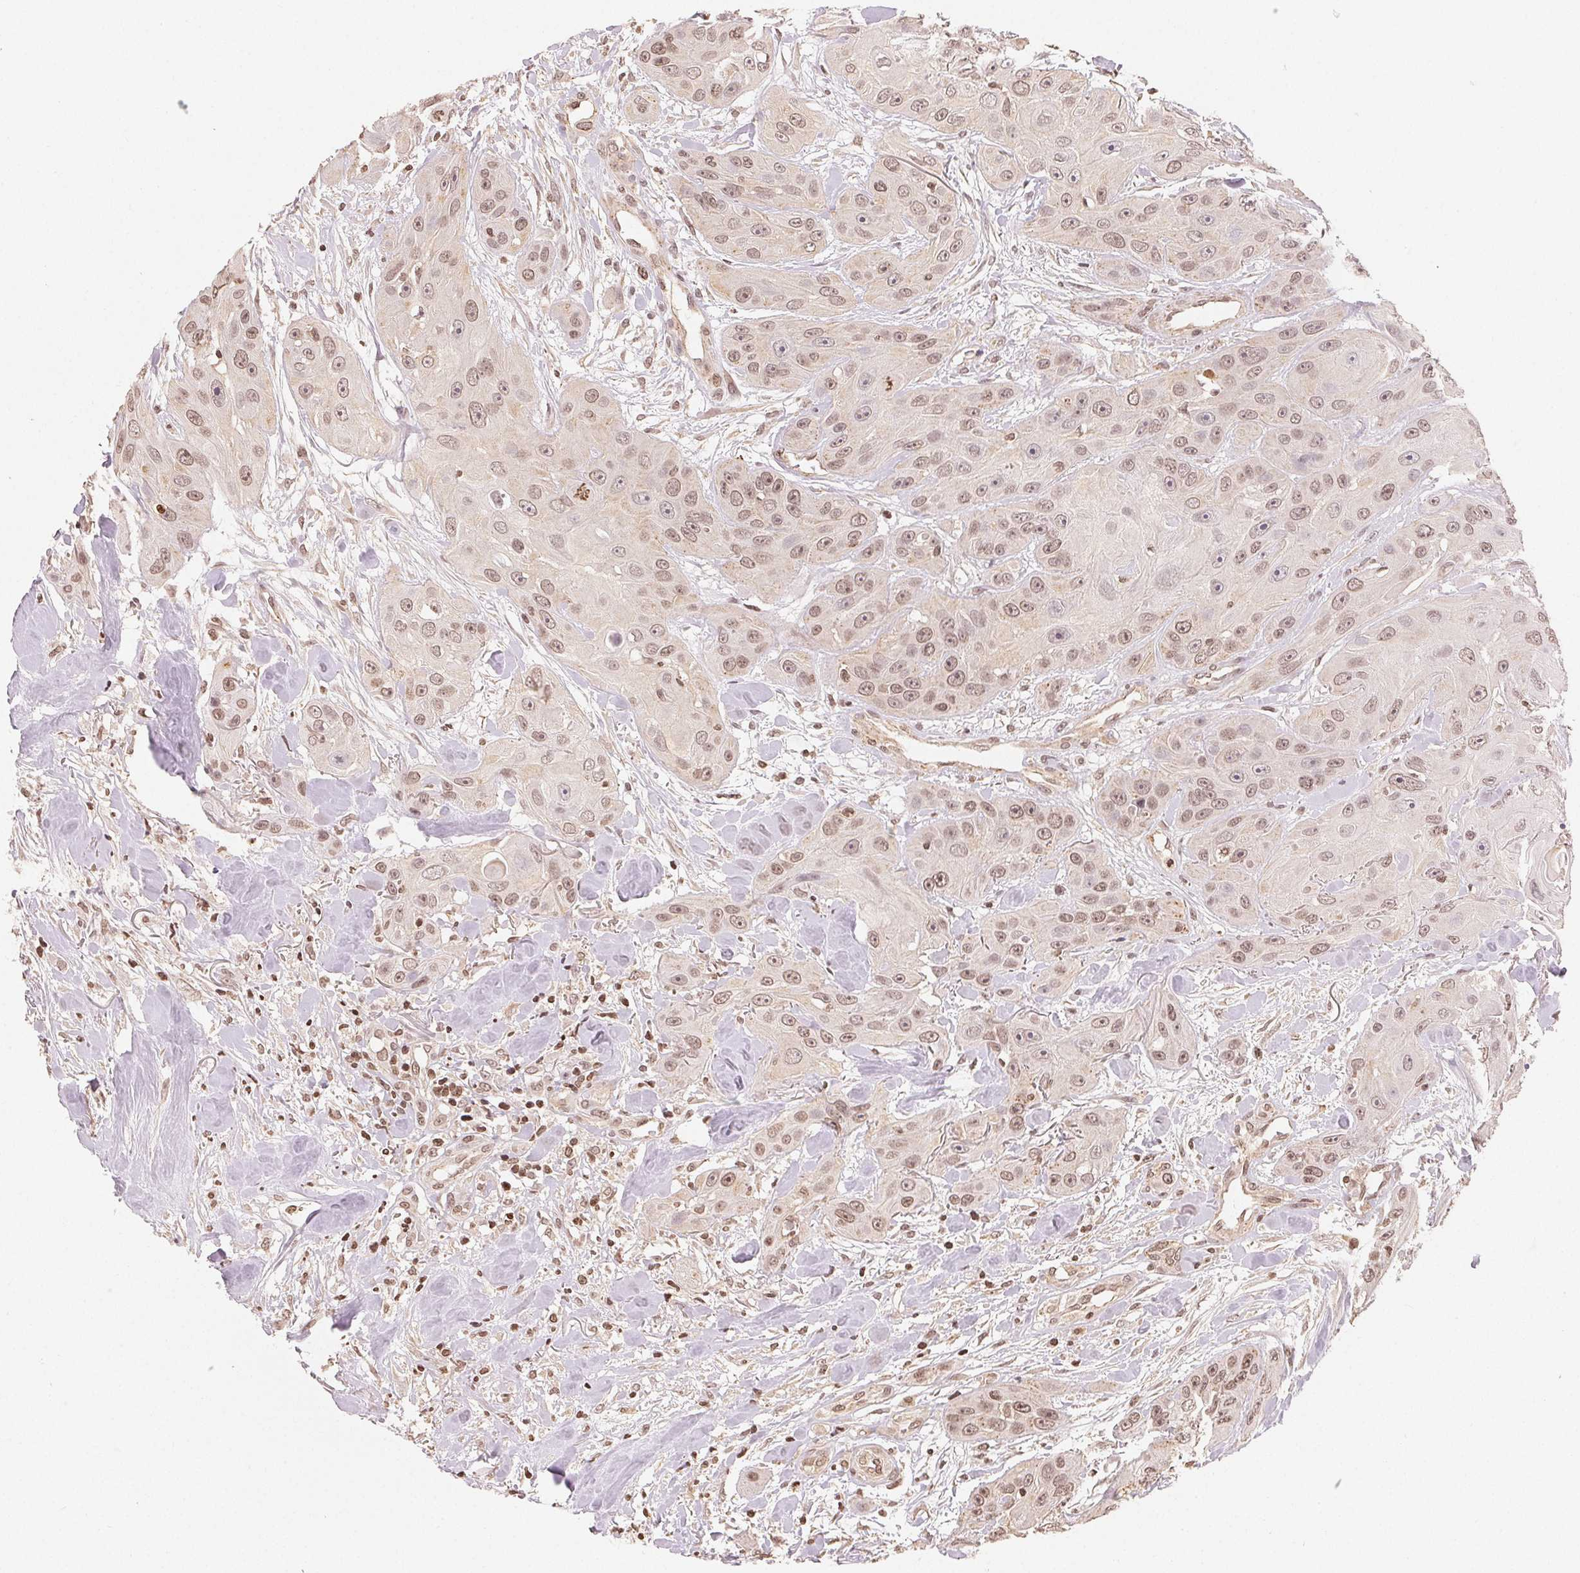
{"staining": {"intensity": "weak", "quantity": ">75%", "location": "nuclear"}, "tissue": "head and neck cancer", "cell_type": "Tumor cells", "image_type": "cancer", "snomed": [{"axis": "morphology", "description": "Squamous cell carcinoma, NOS"}, {"axis": "topography", "description": "Oral tissue"}, {"axis": "topography", "description": "Head-Neck"}], "caption": "Brown immunohistochemical staining in head and neck squamous cell carcinoma exhibits weak nuclear expression in about >75% of tumor cells. (DAB IHC, brown staining for protein, blue staining for nuclei).", "gene": "TBP", "patient": {"sex": "male", "age": 77}}